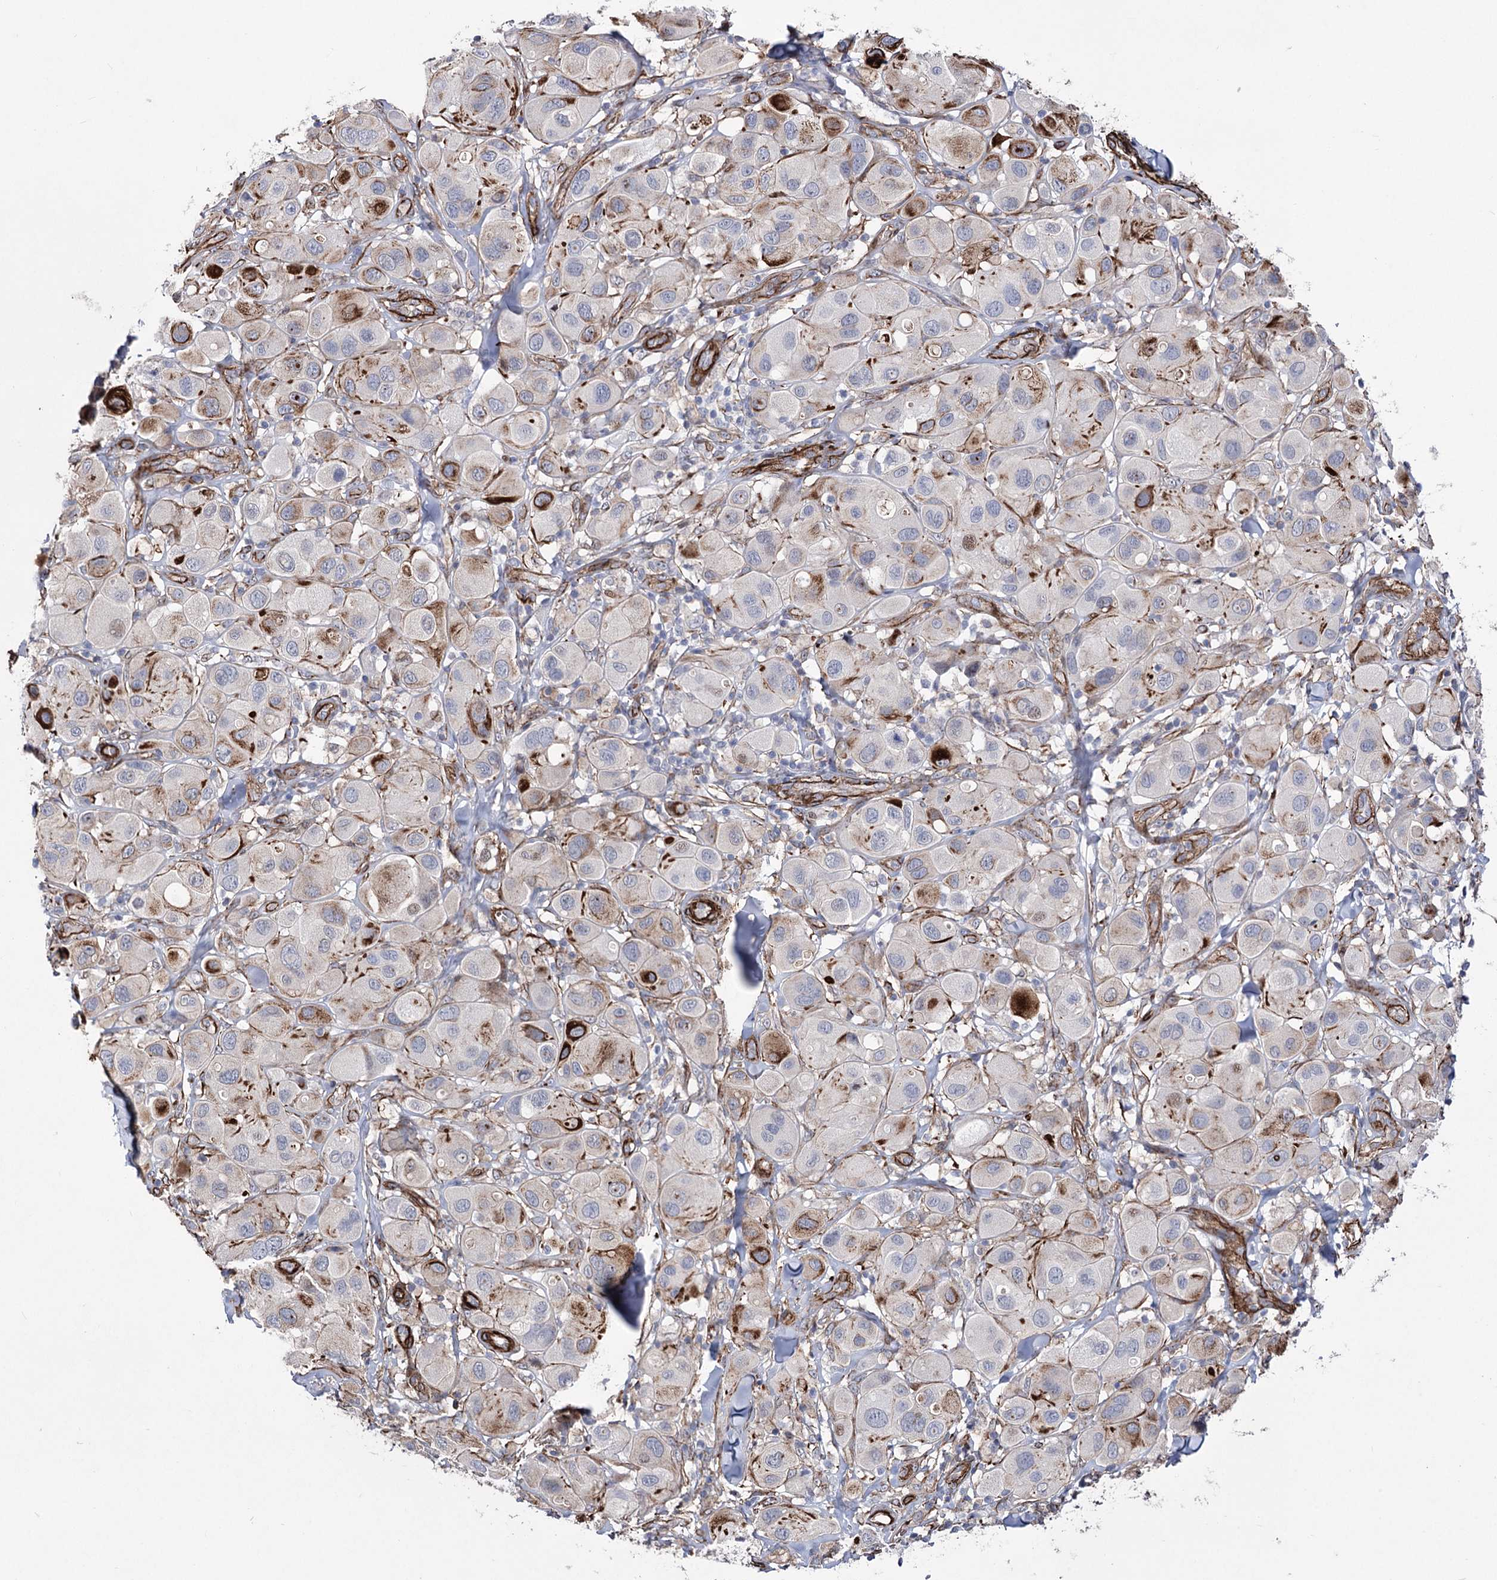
{"staining": {"intensity": "strong", "quantity": "<25%", "location": "cytoplasmic/membranous"}, "tissue": "melanoma", "cell_type": "Tumor cells", "image_type": "cancer", "snomed": [{"axis": "morphology", "description": "Malignant melanoma, Metastatic site"}, {"axis": "topography", "description": "Skin"}], "caption": "High-power microscopy captured an immunohistochemistry image of melanoma, revealing strong cytoplasmic/membranous positivity in approximately <25% of tumor cells.", "gene": "ARHGAP20", "patient": {"sex": "male", "age": 41}}